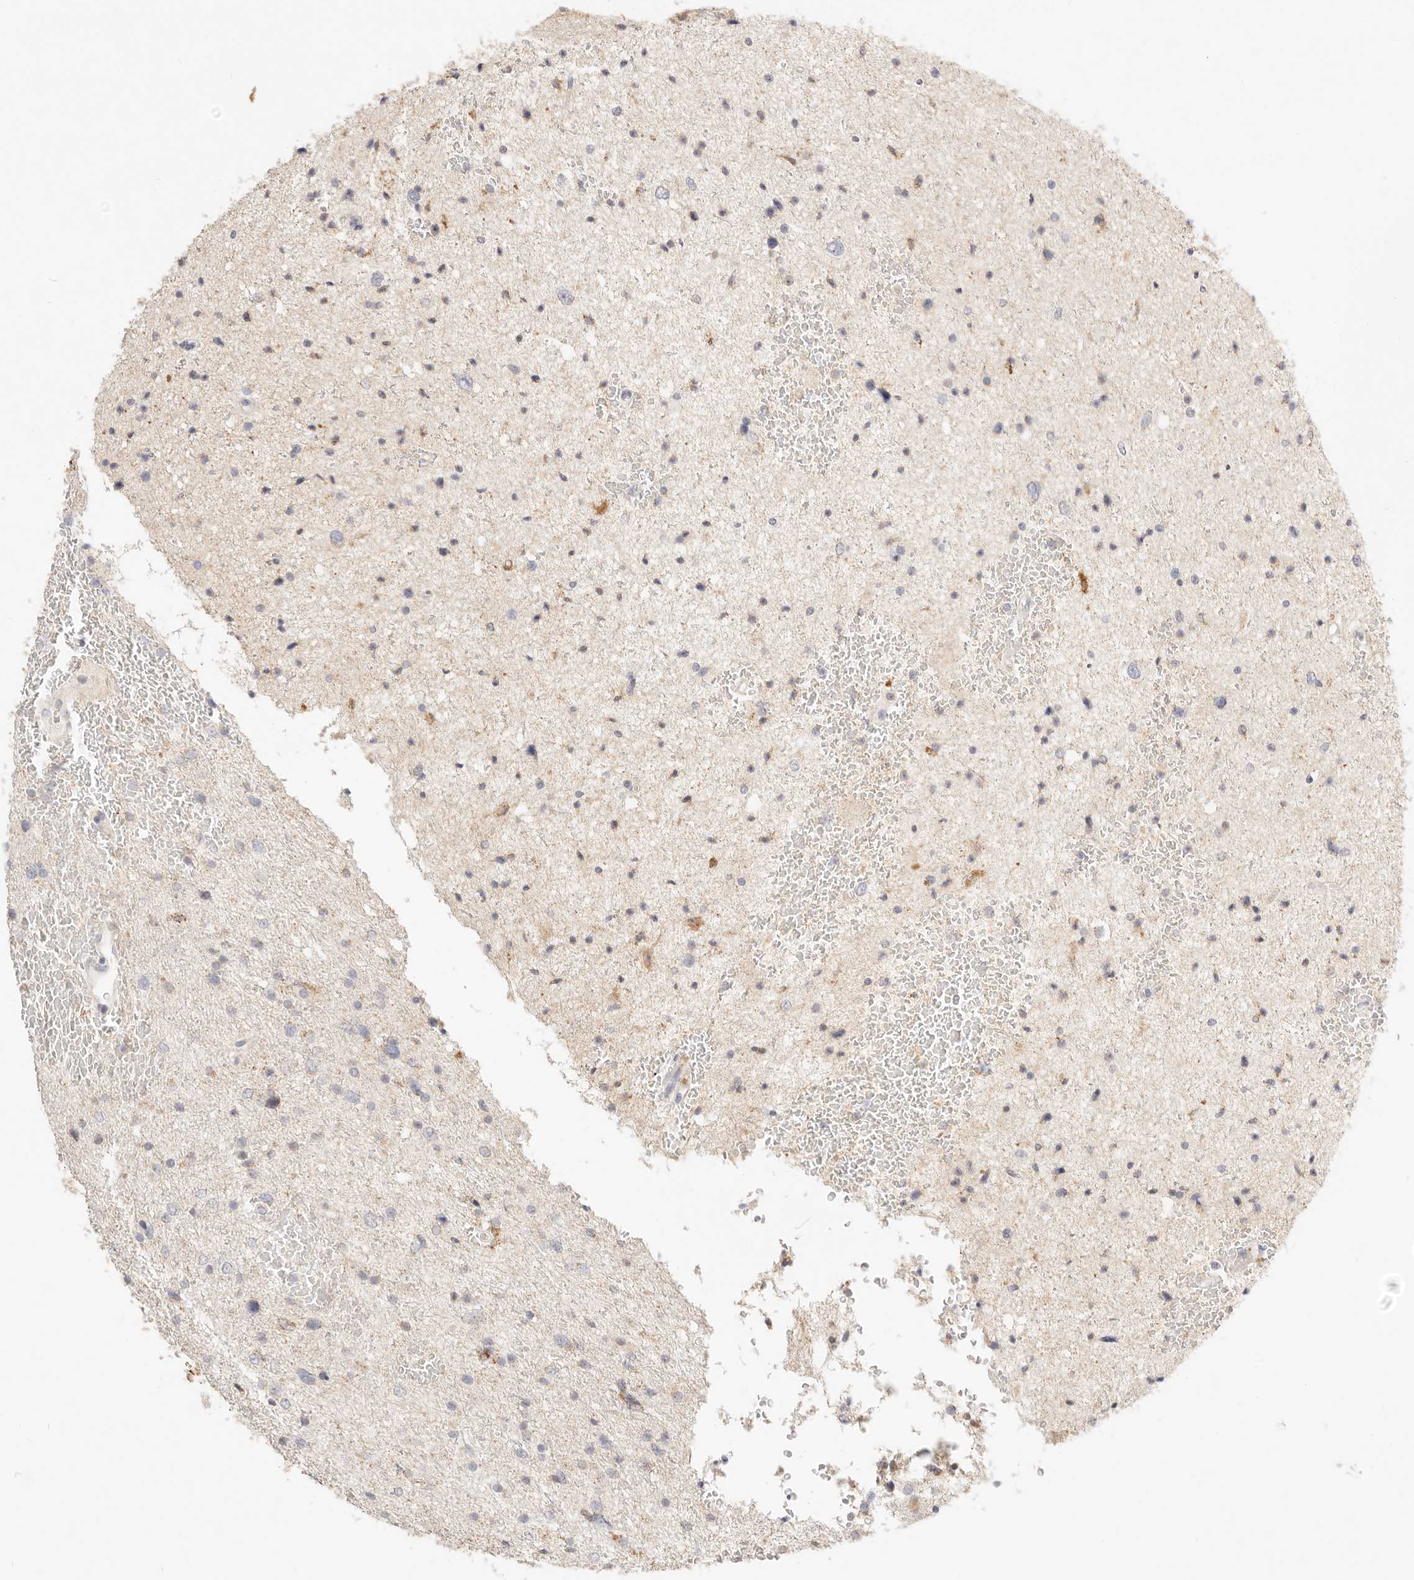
{"staining": {"intensity": "negative", "quantity": "none", "location": "none"}, "tissue": "glioma", "cell_type": "Tumor cells", "image_type": "cancer", "snomed": [{"axis": "morphology", "description": "Glioma, malignant, Low grade"}, {"axis": "topography", "description": "Cerebral cortex"}], "caption": "Immunohistochemical staining of malignant glioma (low-grade) displays no significant staining in tumor cells.", "gene": "ACOX1", "patient": {"sex": "female", "age": 39}}